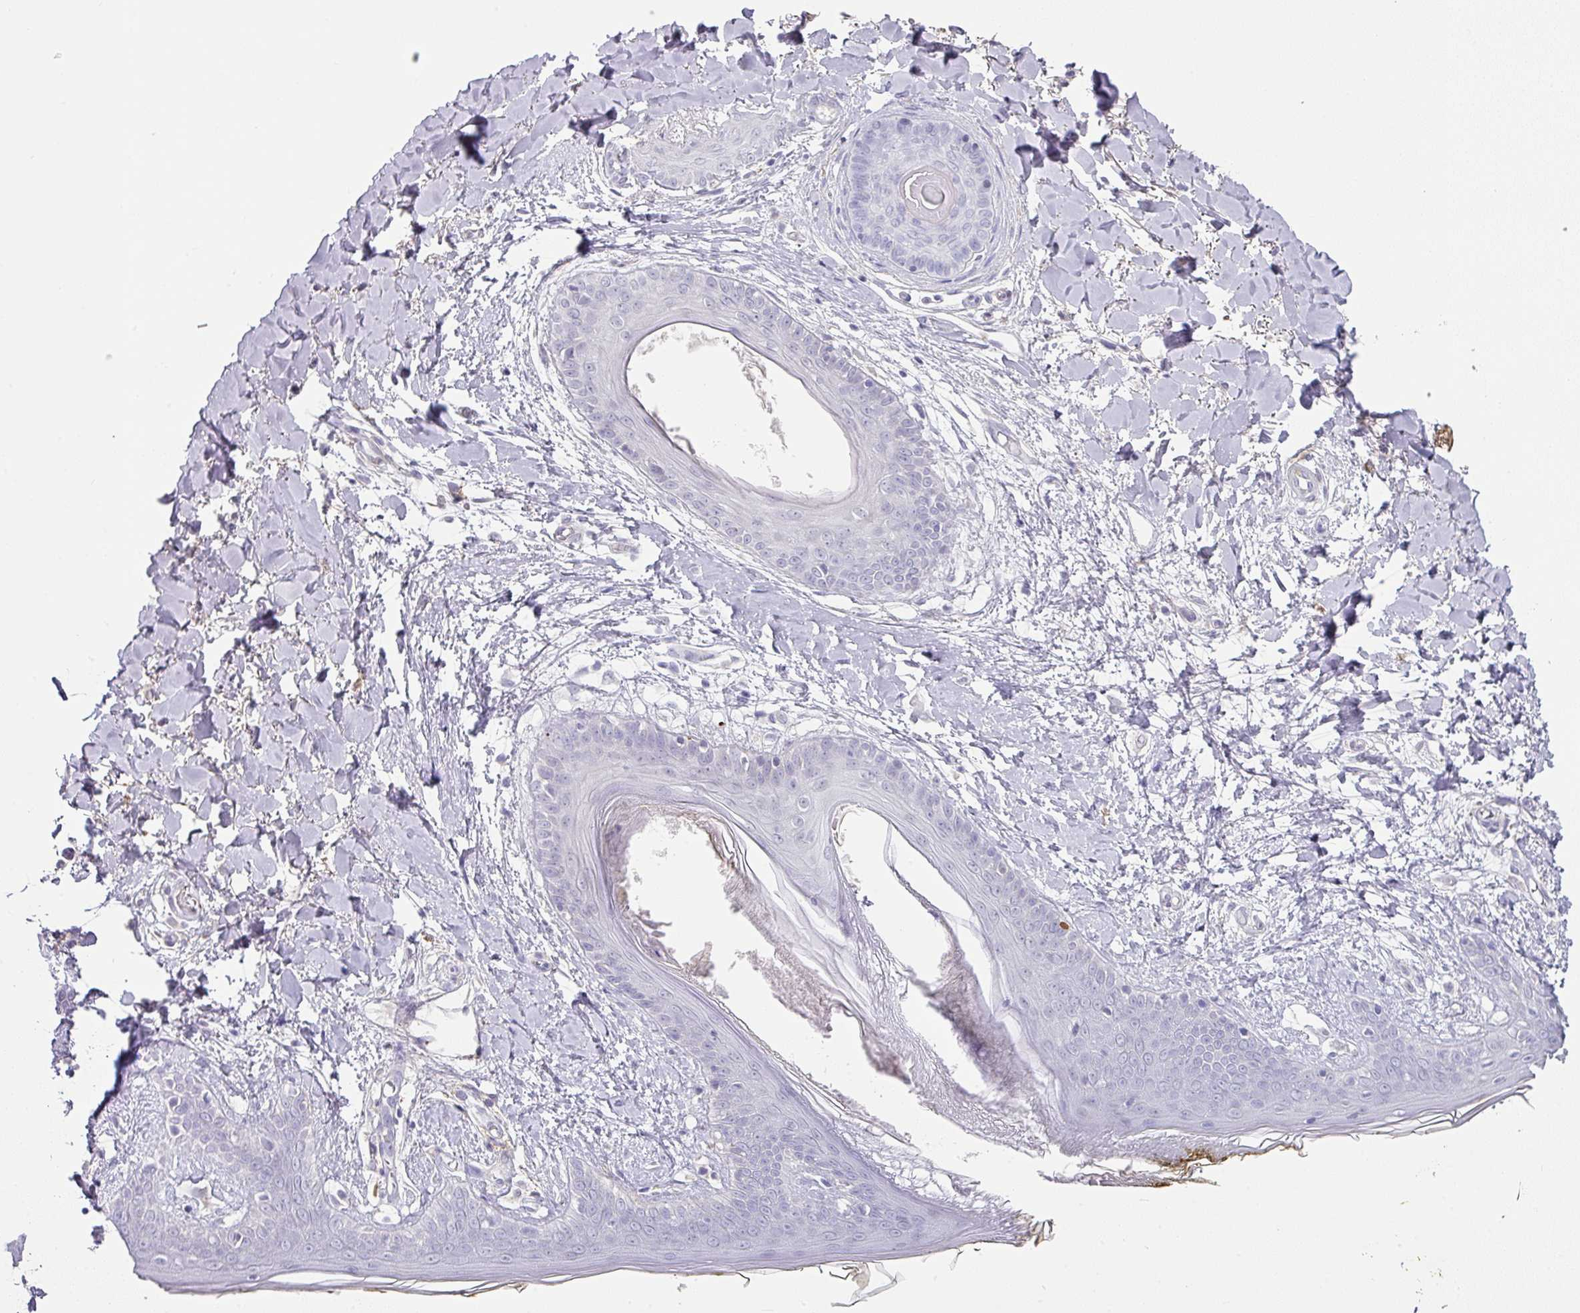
{"staining": {"intensity": "negative", "quantity": "none", "location": "none"}, "tissue": "skin", "cell_type": "Fibroblasts", "image_type": "normal", "snomed": [{"axis": "morphology", "description": "Normal tissue, NOS"}, {"axis": "topography", "description": "Skin"}], "caption": "A histopathology image of human skin is negative for staining in fibroblasts. Nuclei are stained in blue.", "gene": "FGF17", "patient": {"sex": "female", "age": 34}}